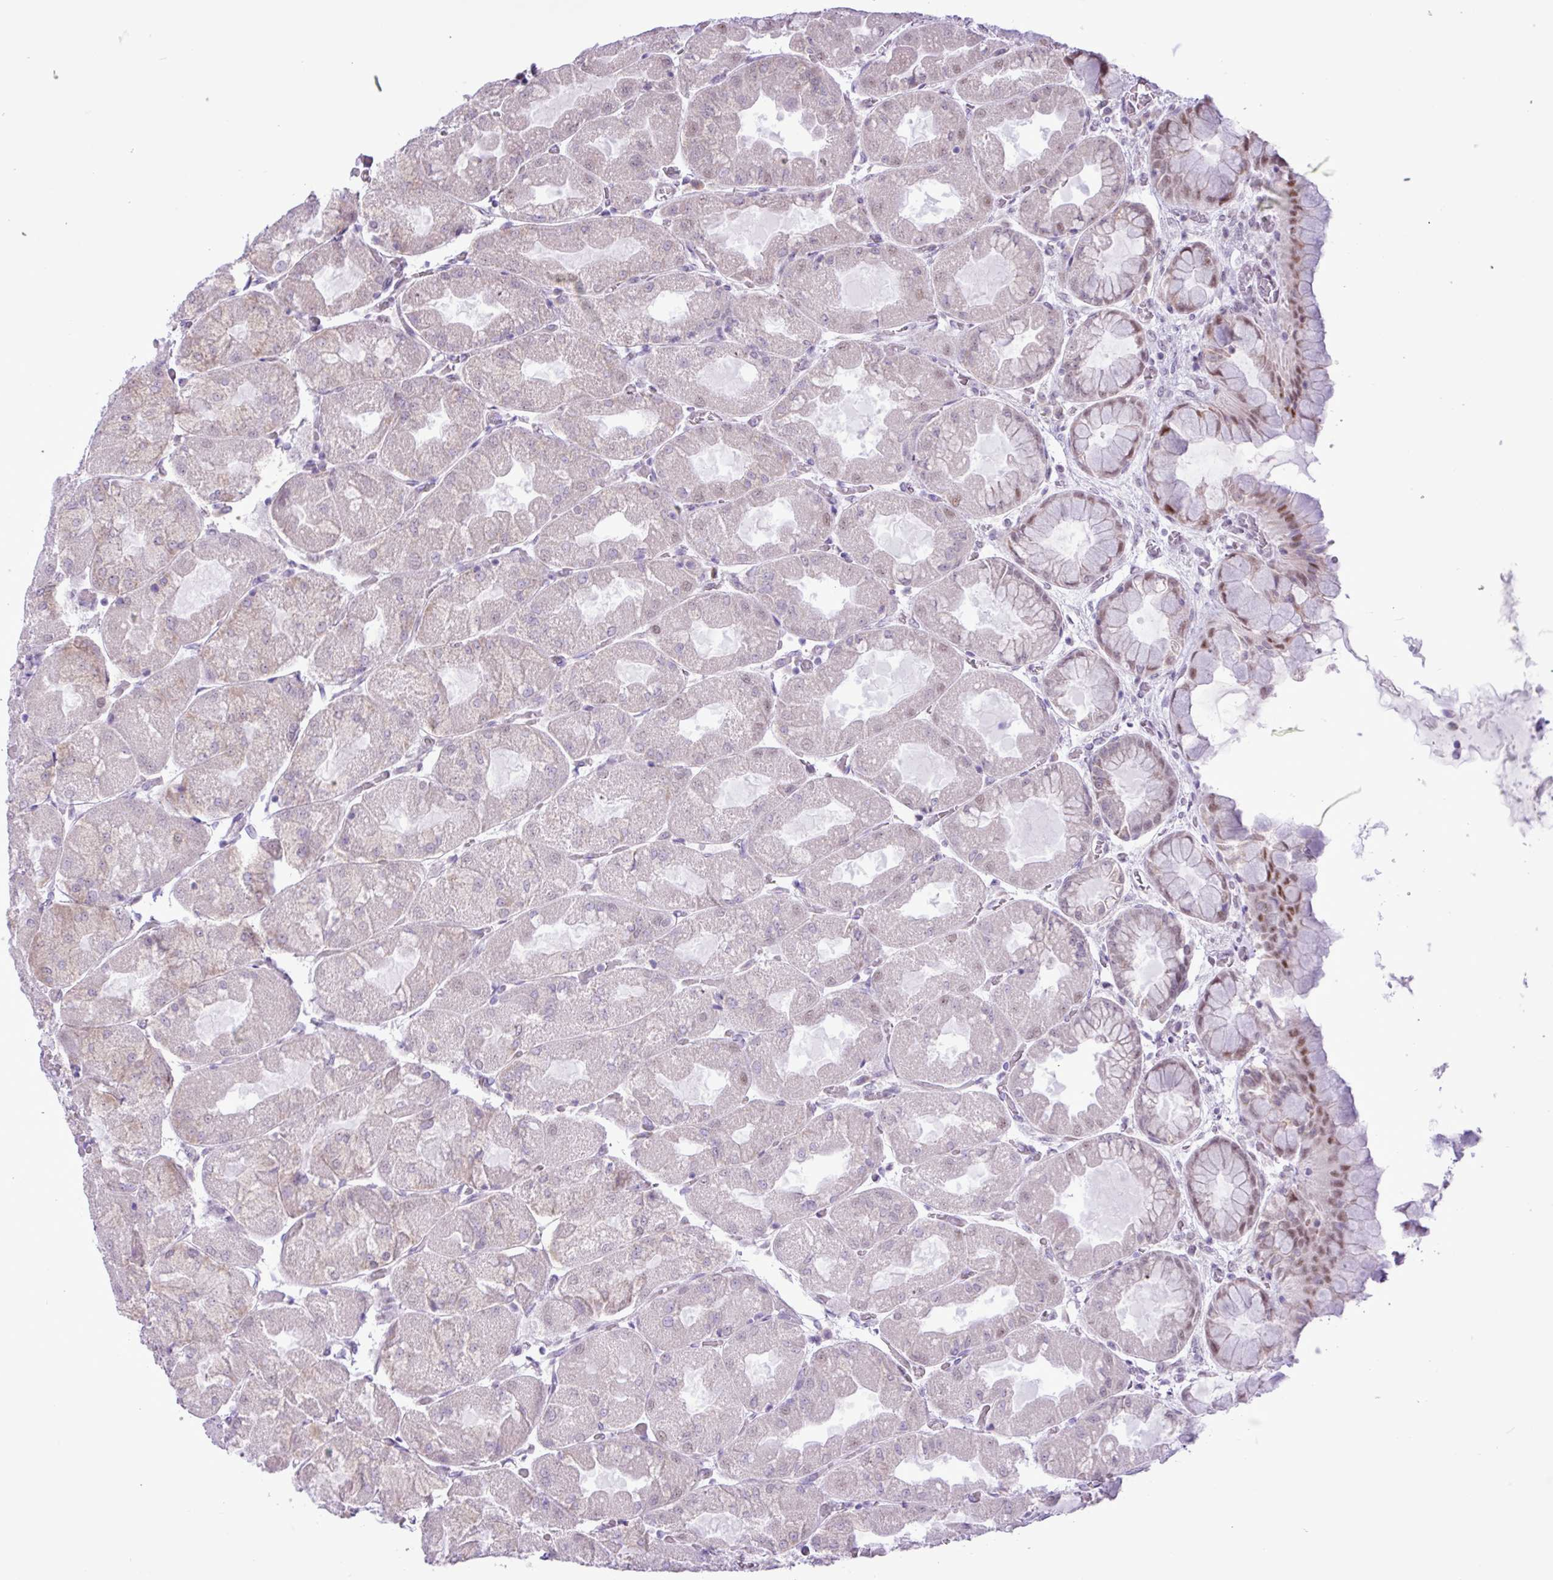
{"staining": {"intensity": "weak", "quantity": "25%-75%", "location": "cytoplasmic/membranous,nuclear"}, "tissue": "stomach", "cell_type": "Glandular cells", "image_type": "normal", "snomed": [{"axis": "morphology", "description": "Normal tissue, NOS"}, {"axis": "topography", "description": "Stomach"}], "caption": "Immunohistochemistry (IHC) (DAB) staining of benign human stomach shows weak cytoplasmic/membranous,nuclear protein positivity in approximately 25%-75% of glandular cells.", "gene": "ELOA2", "patient": {"sex": "female", "age": 61}}